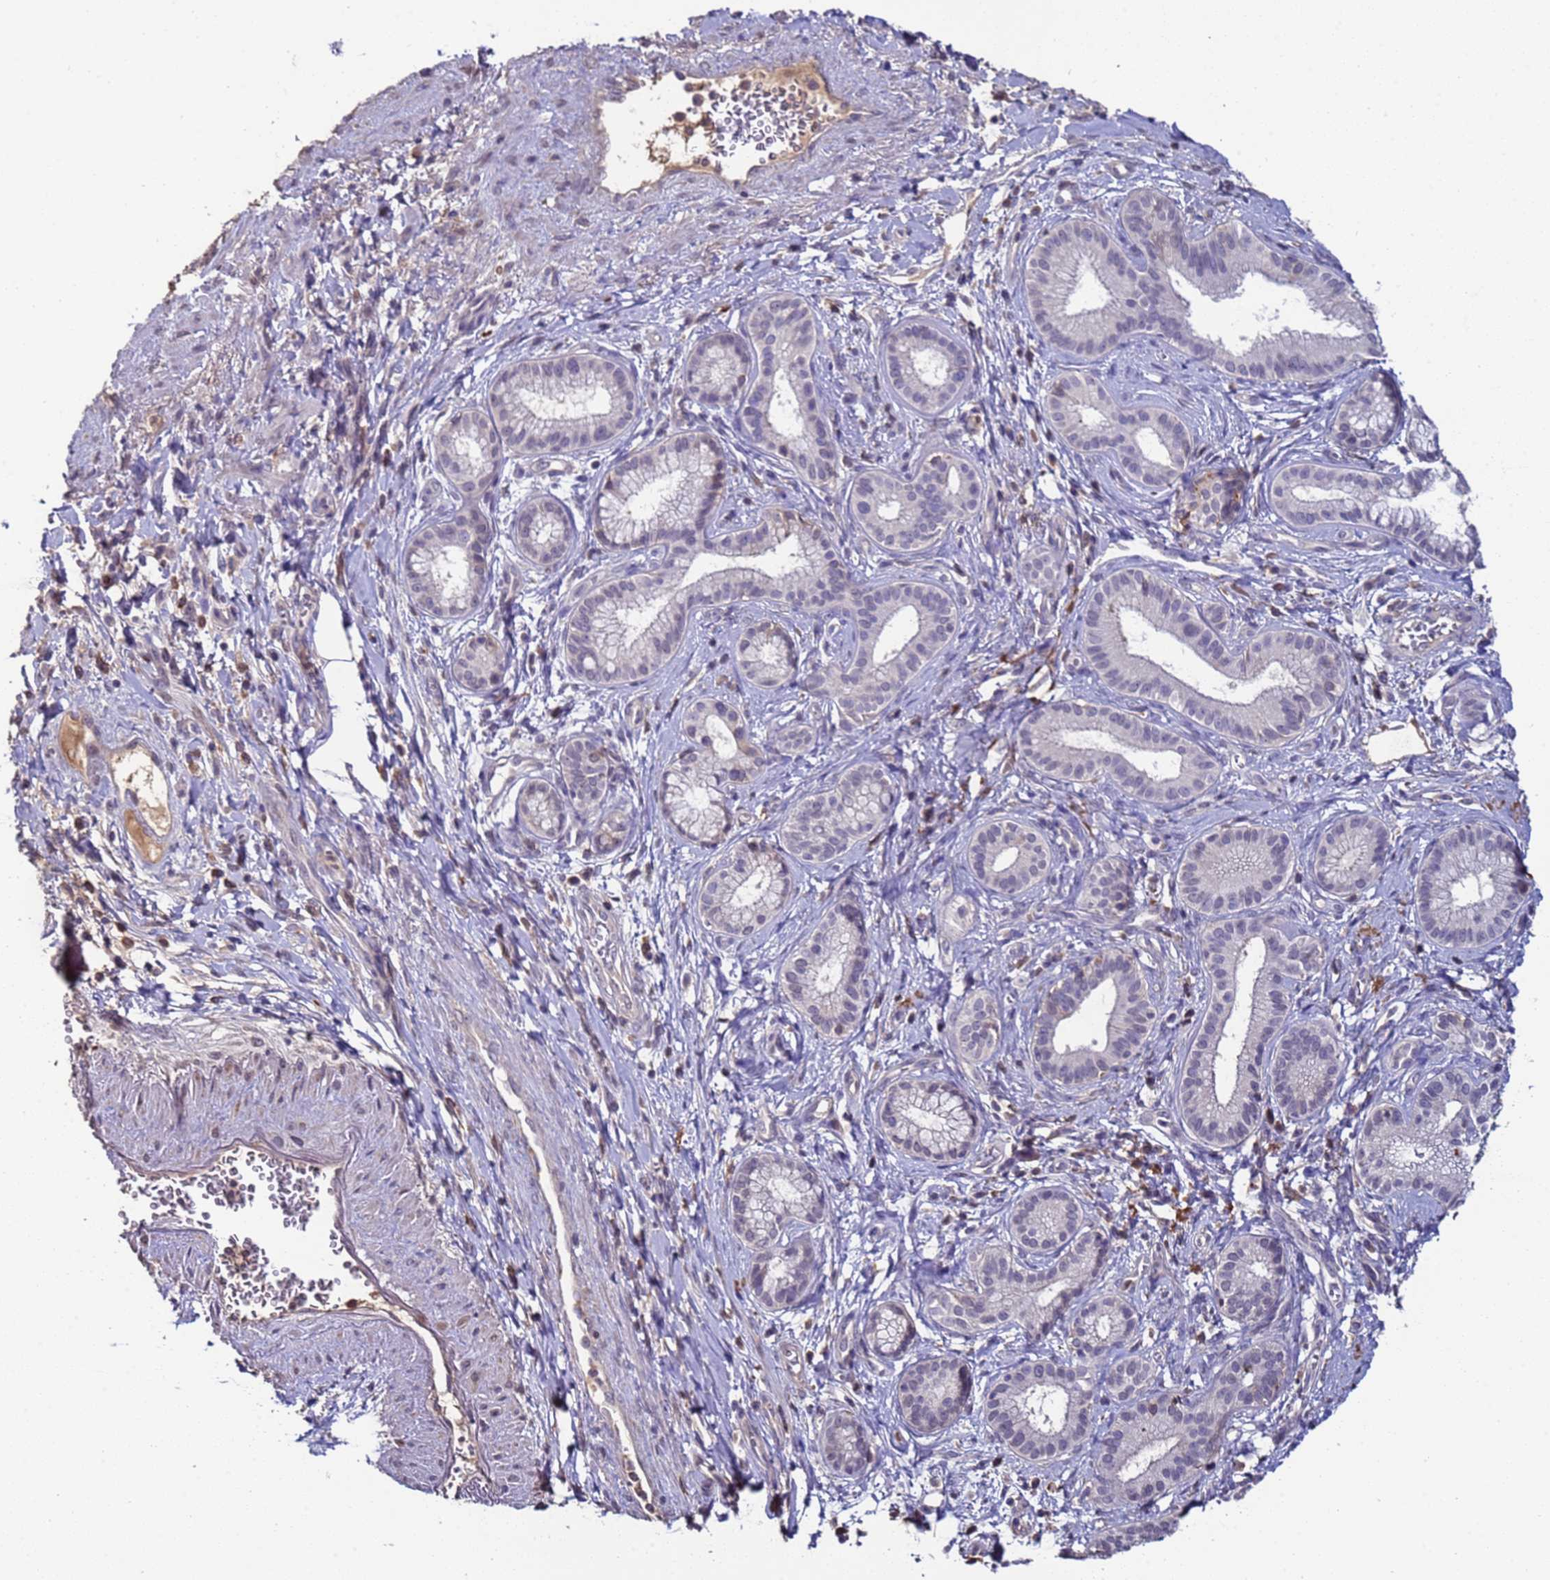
{"staining": {"intensity": "negative", "quantity": "none", "location": "none"}, "tissue": "pancreatic cancer", "cell_type": "Tumor cells", "image_type": "cancer", "snomed": [{"axis": "morphology", "description": "Adenocarcinoma, NOS"}, {"axis": "topography", "description": "Pancreas"}], "caption": "Tumor cells are negative for brown protein staining in pancreatic adenocarcinoma. (Brightfield microscopy of DAB IHC at high magnification).", "gene": "ZNF248", "patient": {"sex": "male", "age": 72}}